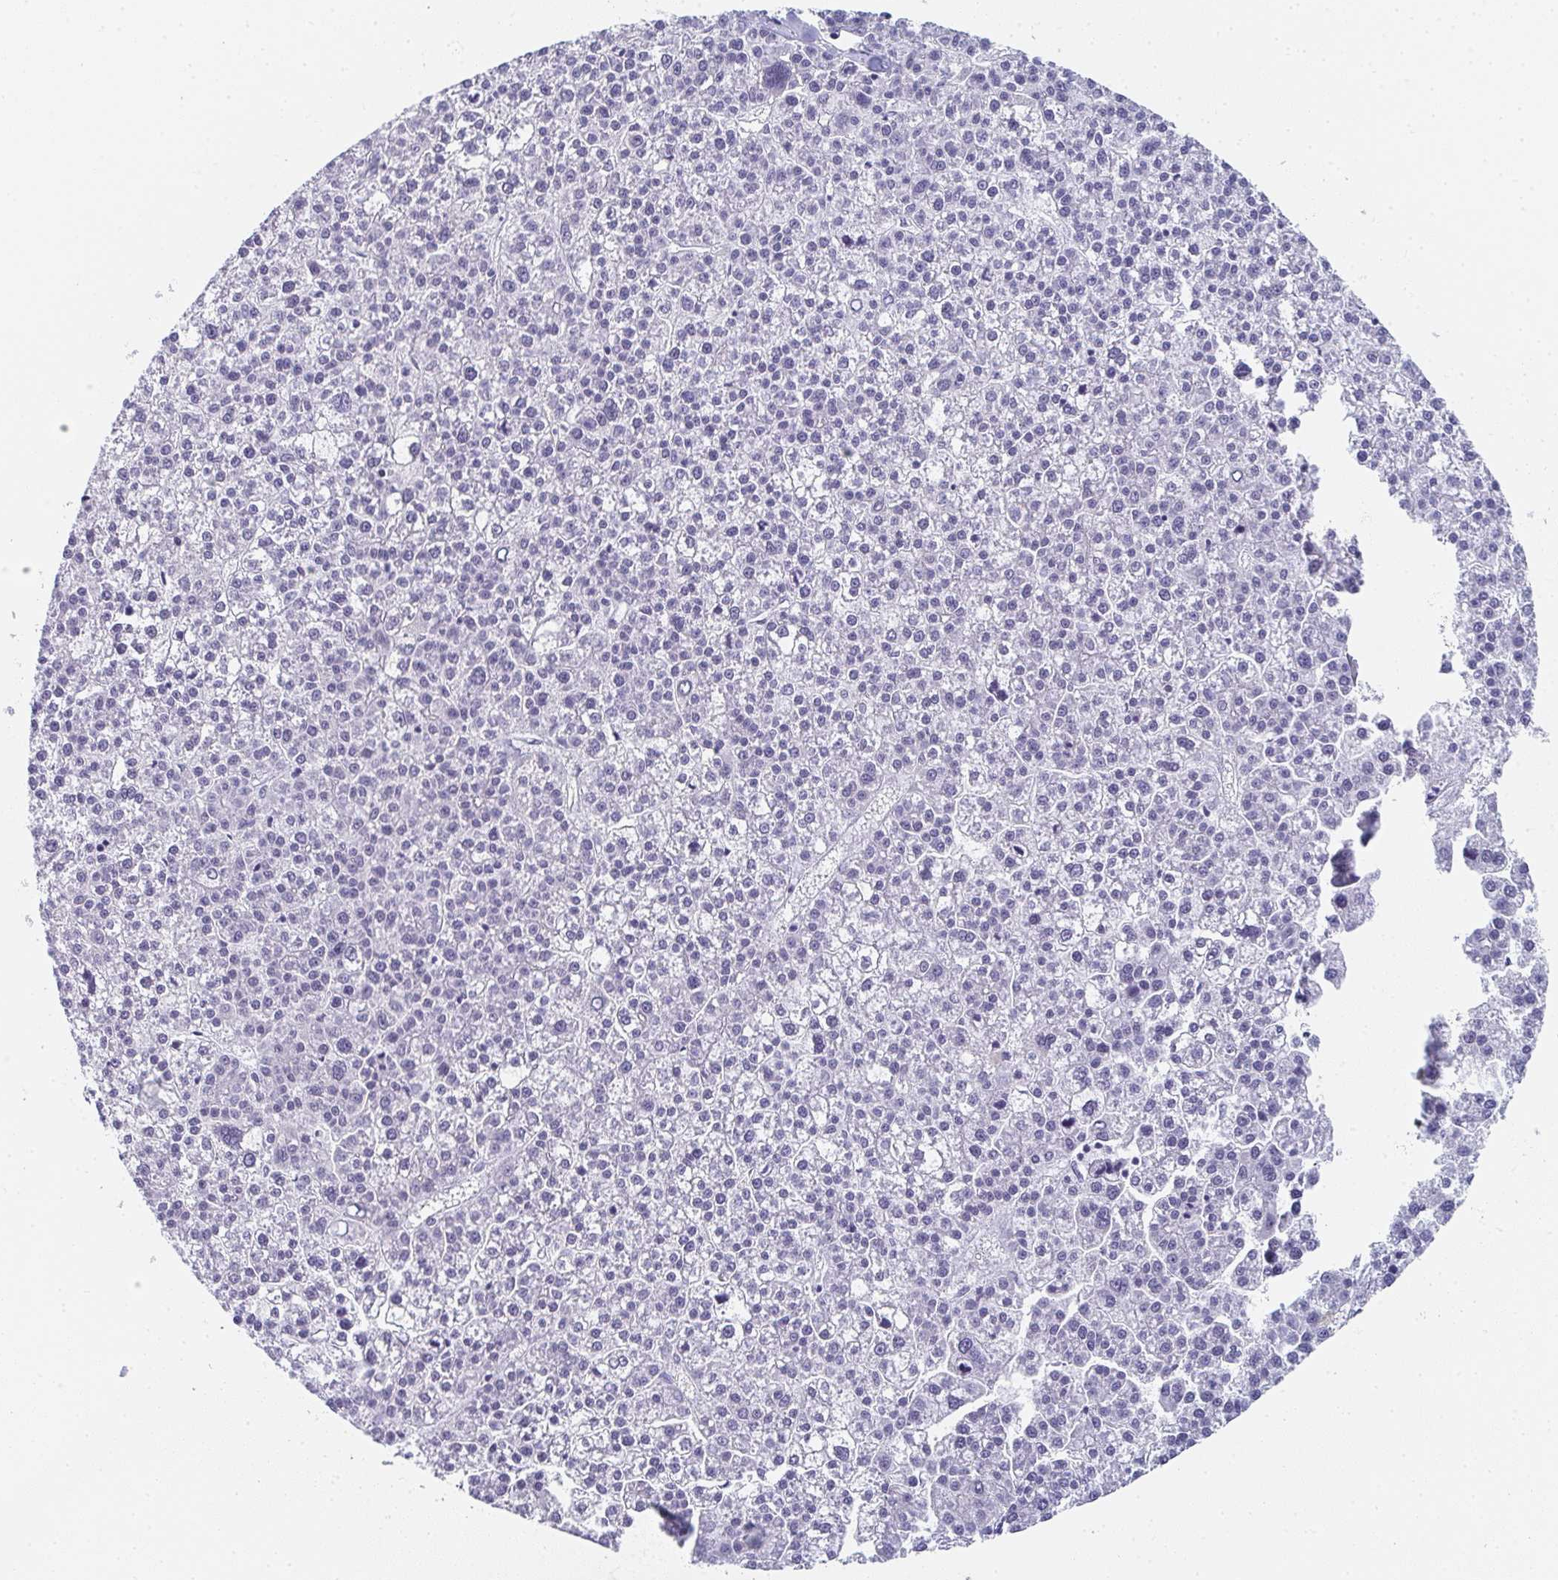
{"staining": {"intensity": "negative", "quantity": "none", "location": "none"}, "tissue": "liver cancer", "cell_type": "Tumor cells", "image_type": "cancer", "snomed": [{"axis": "morphology", "description": "Carcinoma, Hepatocellular, NOS"}, {"axis": "topography", "description": "Liver"}], "caption": "A micrograph of human hepatocellular carcinoma (liver) is negative for staining in tumor cells.", "gene": "PYCR3", "patient": {"sex": "female", "age": 58}}